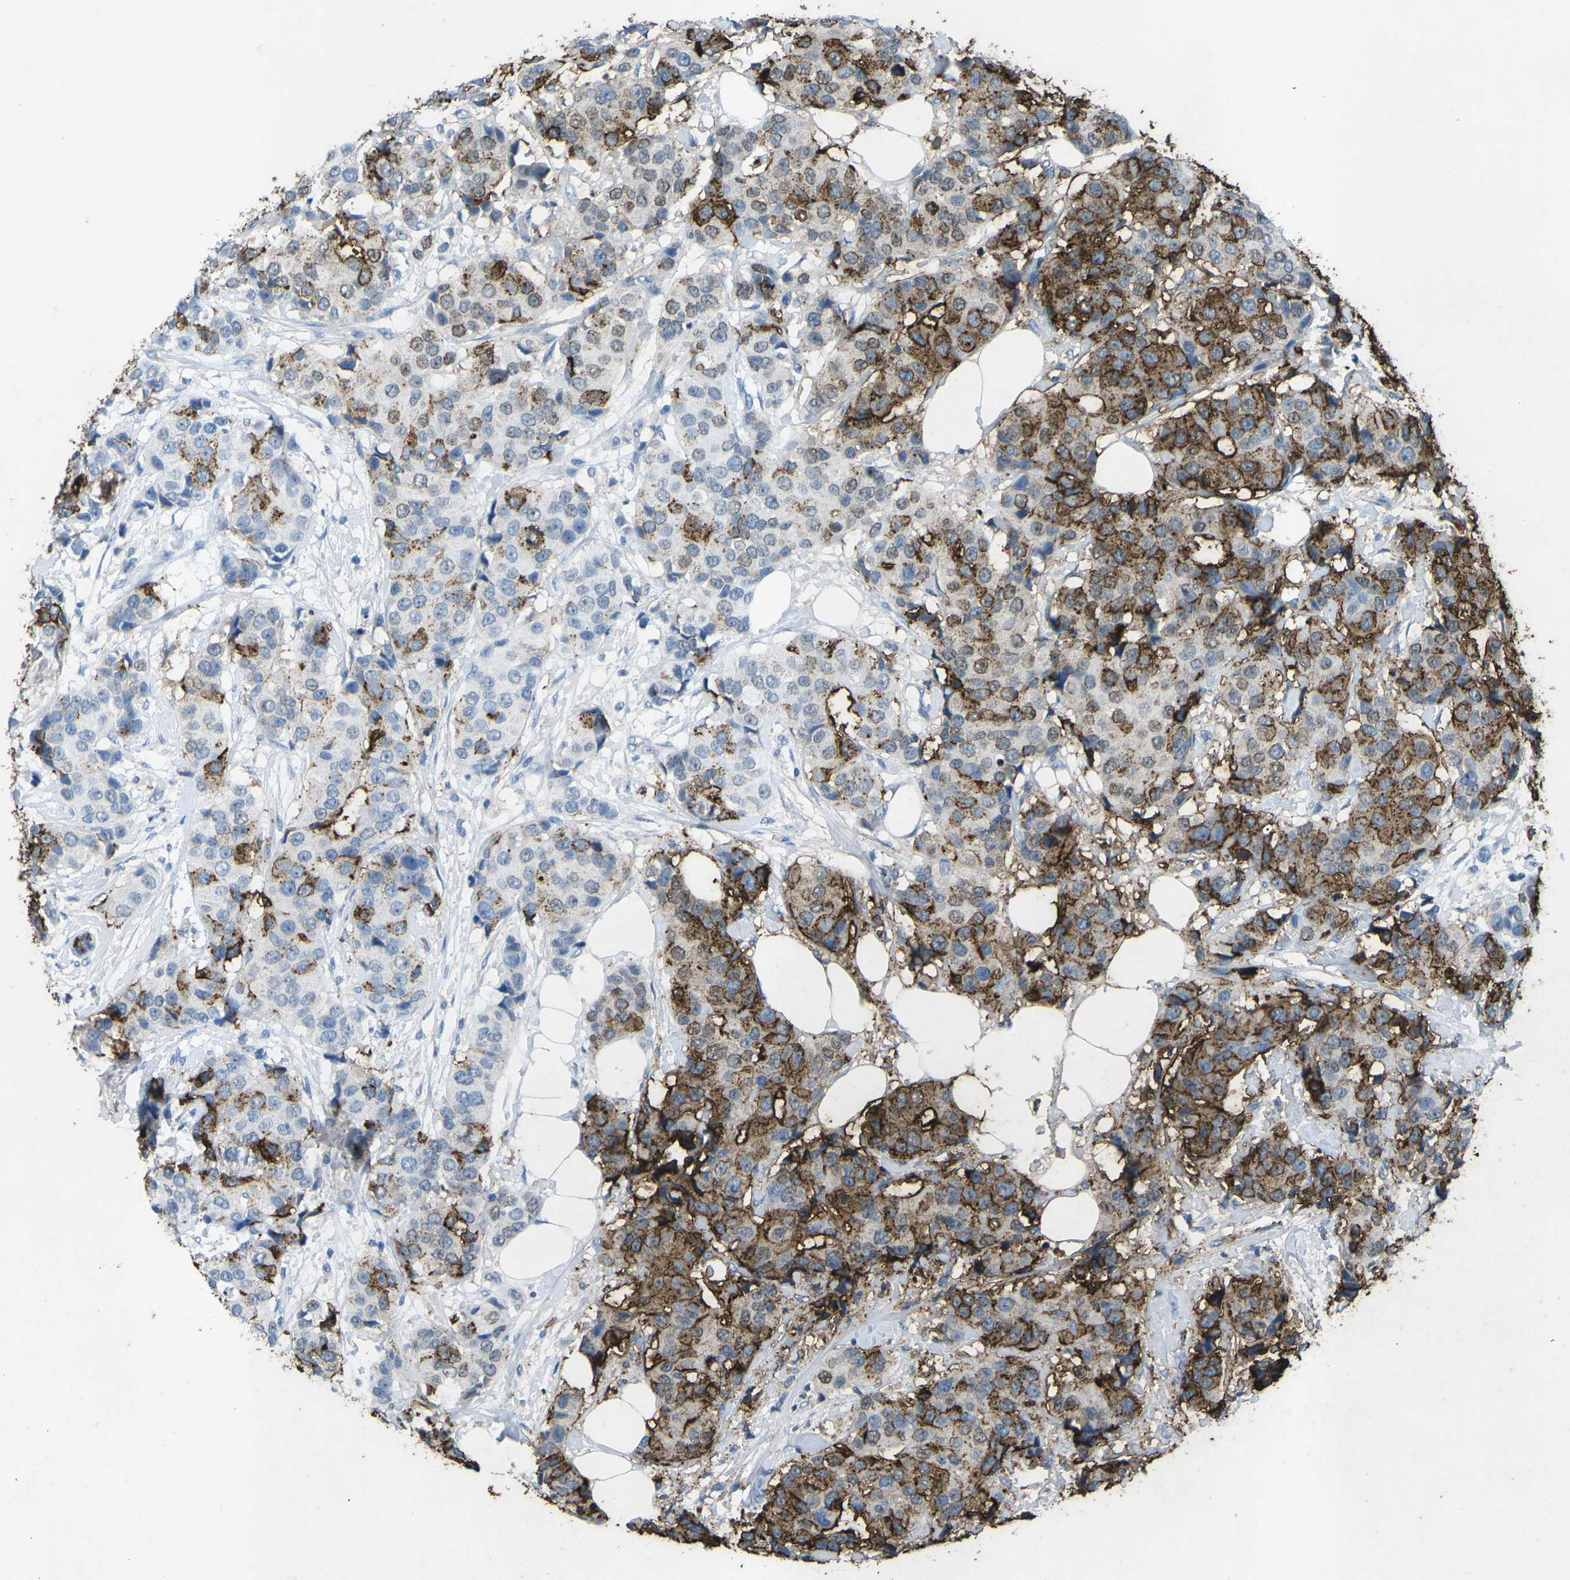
{"staining": {"intensity": "moderate", "quantity": "25%-75%", "location": "cytoplasmic/membranous"}, "tissue": "breast cancer", "cell_type": "Tumor cells", "image_type": "cancer", "snomed": [{"axis": "morphology", "description": "Normal tissue, NOS"}, {"axis": "morphology", "description": "Duct carcinoma"}, {"axis": "topography", "description": "Breast"}], "caption": "Invasive ductal carcinoma (breast) stained with immunohistochemistry (IHC) exhibits moderate cytoplasmic/membranous staining in about 25%-75% of tumor cells.", "gene": "CTAGE1", "patient": {"sex": "female", "age": 39}}